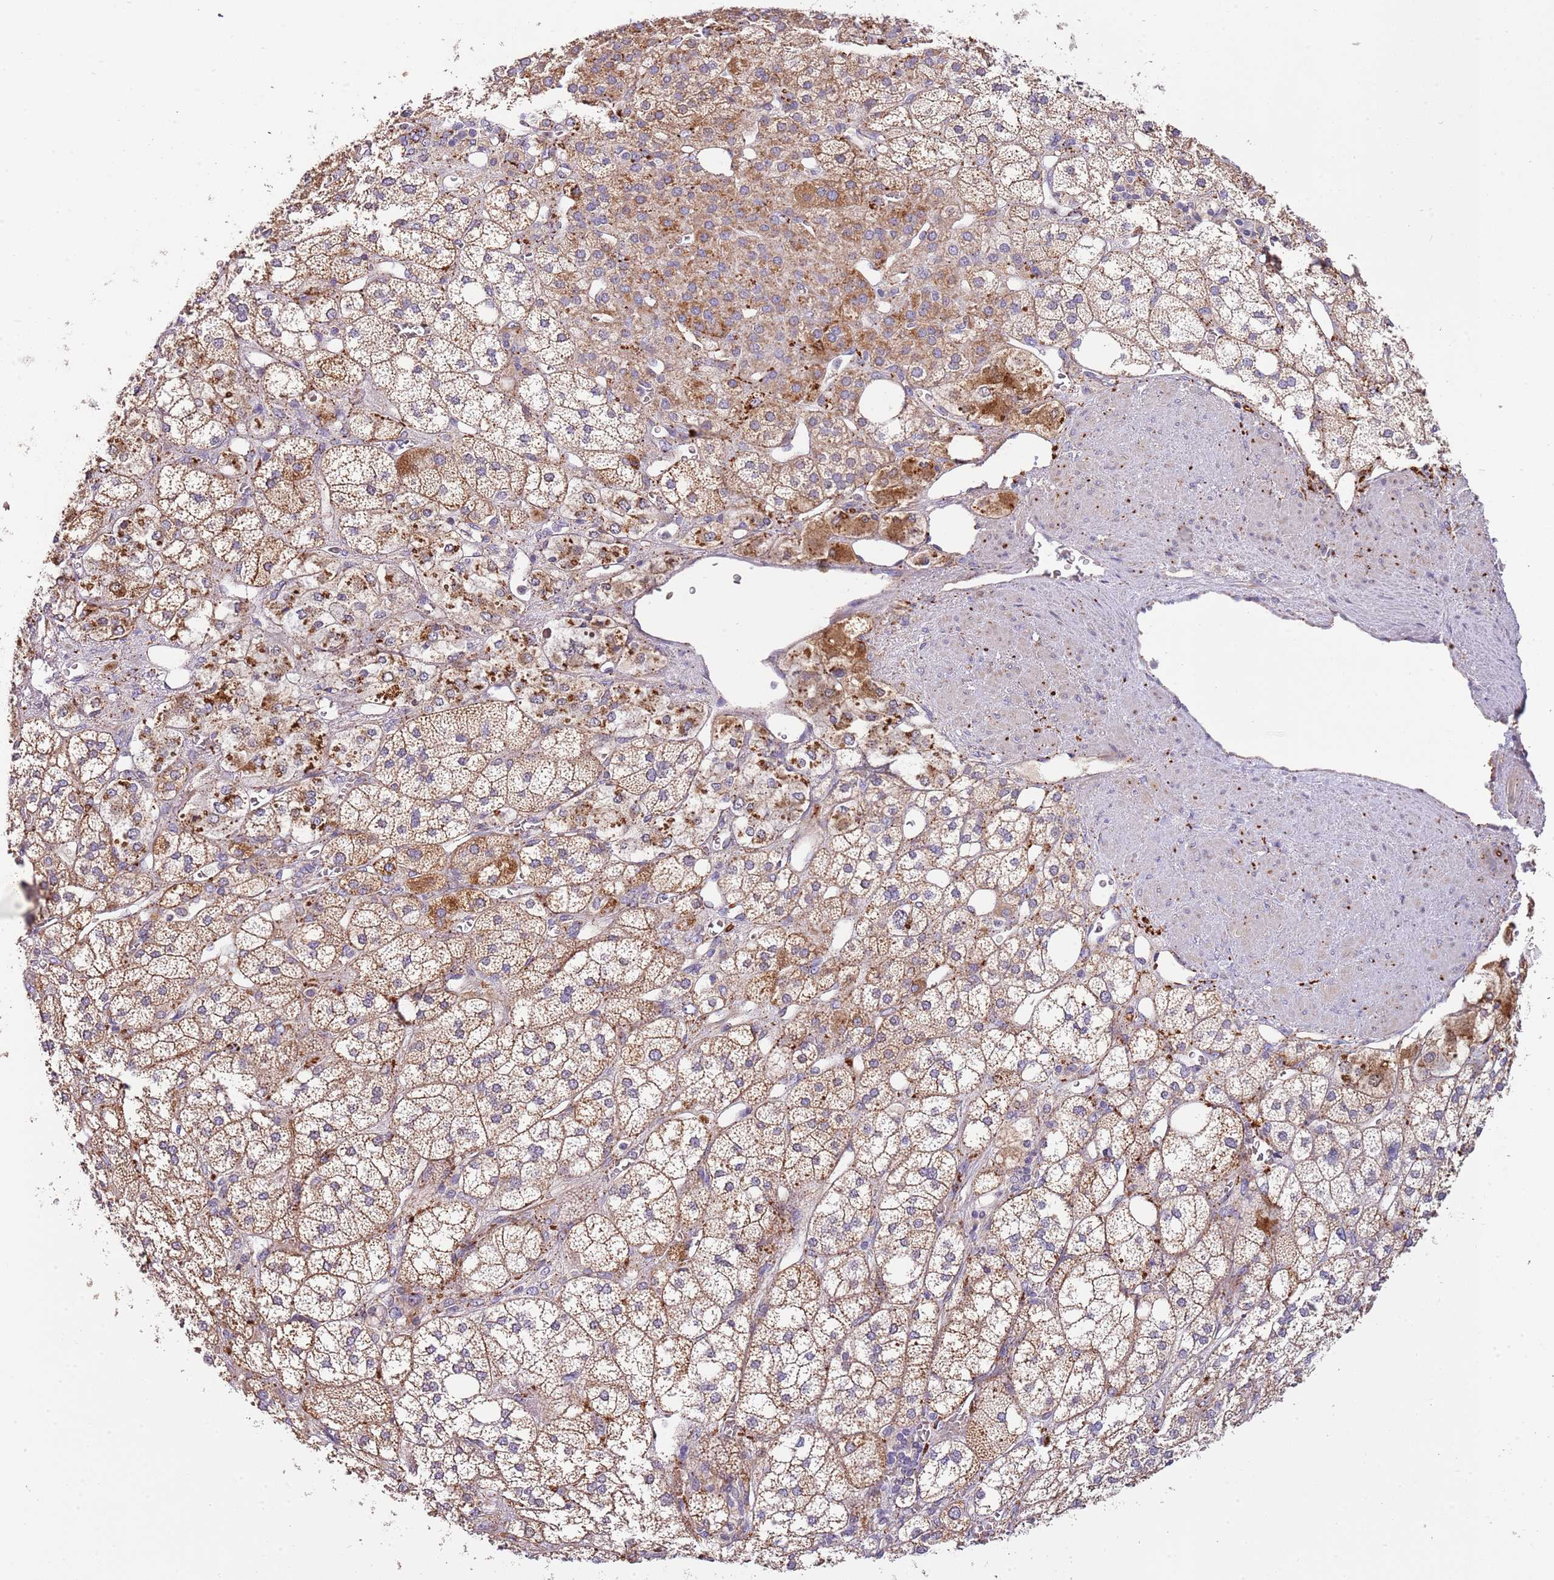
{"staining": {"intensity": "moderate", "quantity": ">75%", "location": "cytoplasmic/membranous"}, "tissue": "adrenal gland", "cell_type": "Glandular cells", "image_type": "normal", "snomed": [{"axis": "morphology", "description": "Normal tissue, NOS"}, {"axis": "topography", "description": "Adrenal gland"}], "caption": "Immunohistochemical staining of benign adrenal gland reveals medium levels of moderate cytoplasmic/membranous positivity in approximately >75% of glandular cells.", "gene": "DOCK6", "patient": {"sex": "male", "age": 61}}